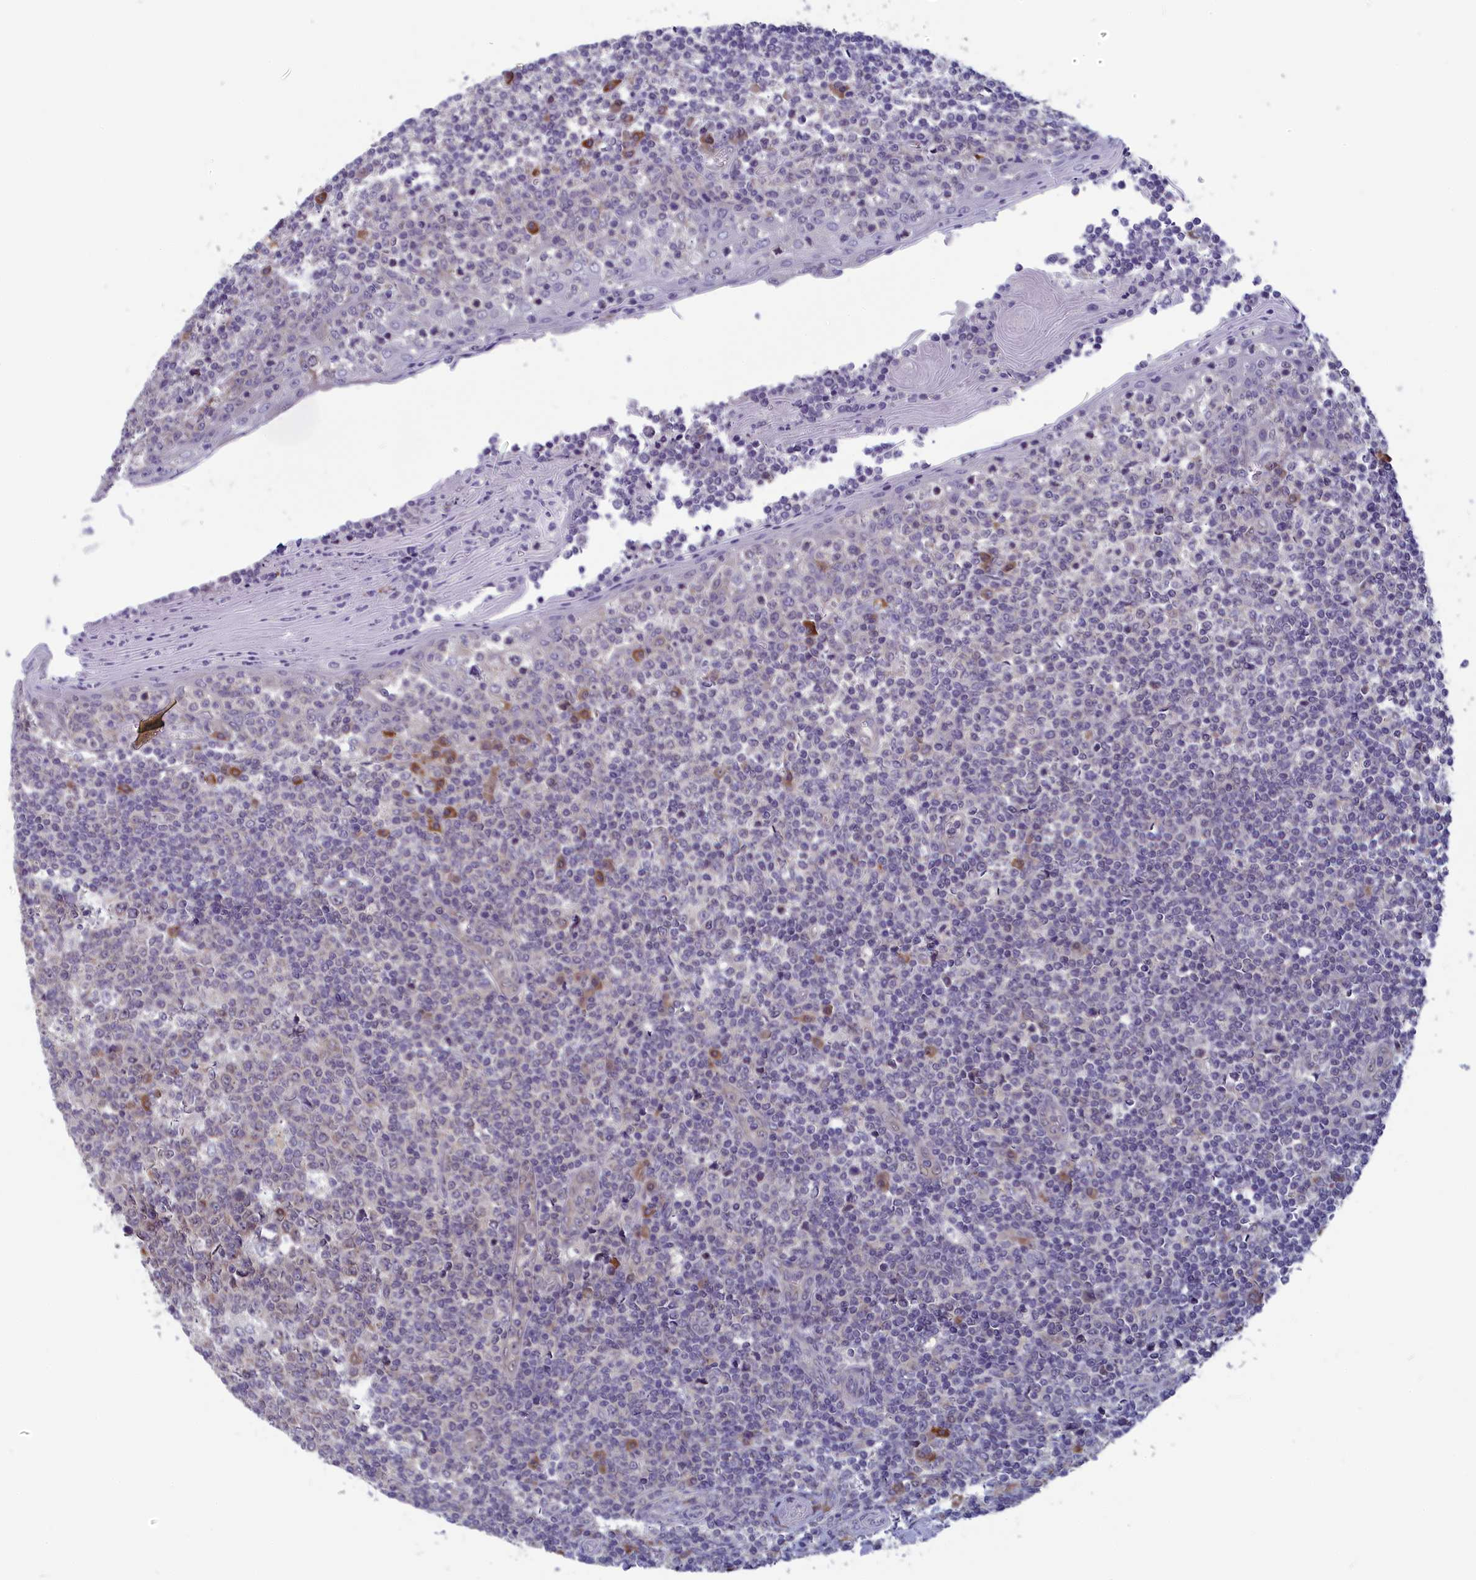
{"staining": {"intensity": "moderate", "quantity": "<25%", "location": "cytoplasmic/membranous"}, "tissue": "tonsil", "cell_type": "Germinal center cells", "image_type": "normal", "snomed": [{"axis": "morphology", "description": "Normal tissue, NOS"}, {"axis": "topography", "description": "Tonsil"}], "caption": "Unremarkable tonsil demonstrates moderate cytoplasmic/membranous expression in about <25% of germinal center cells.", "gene": "MRI1", "patient": {"sex": "female", "age": 19}}